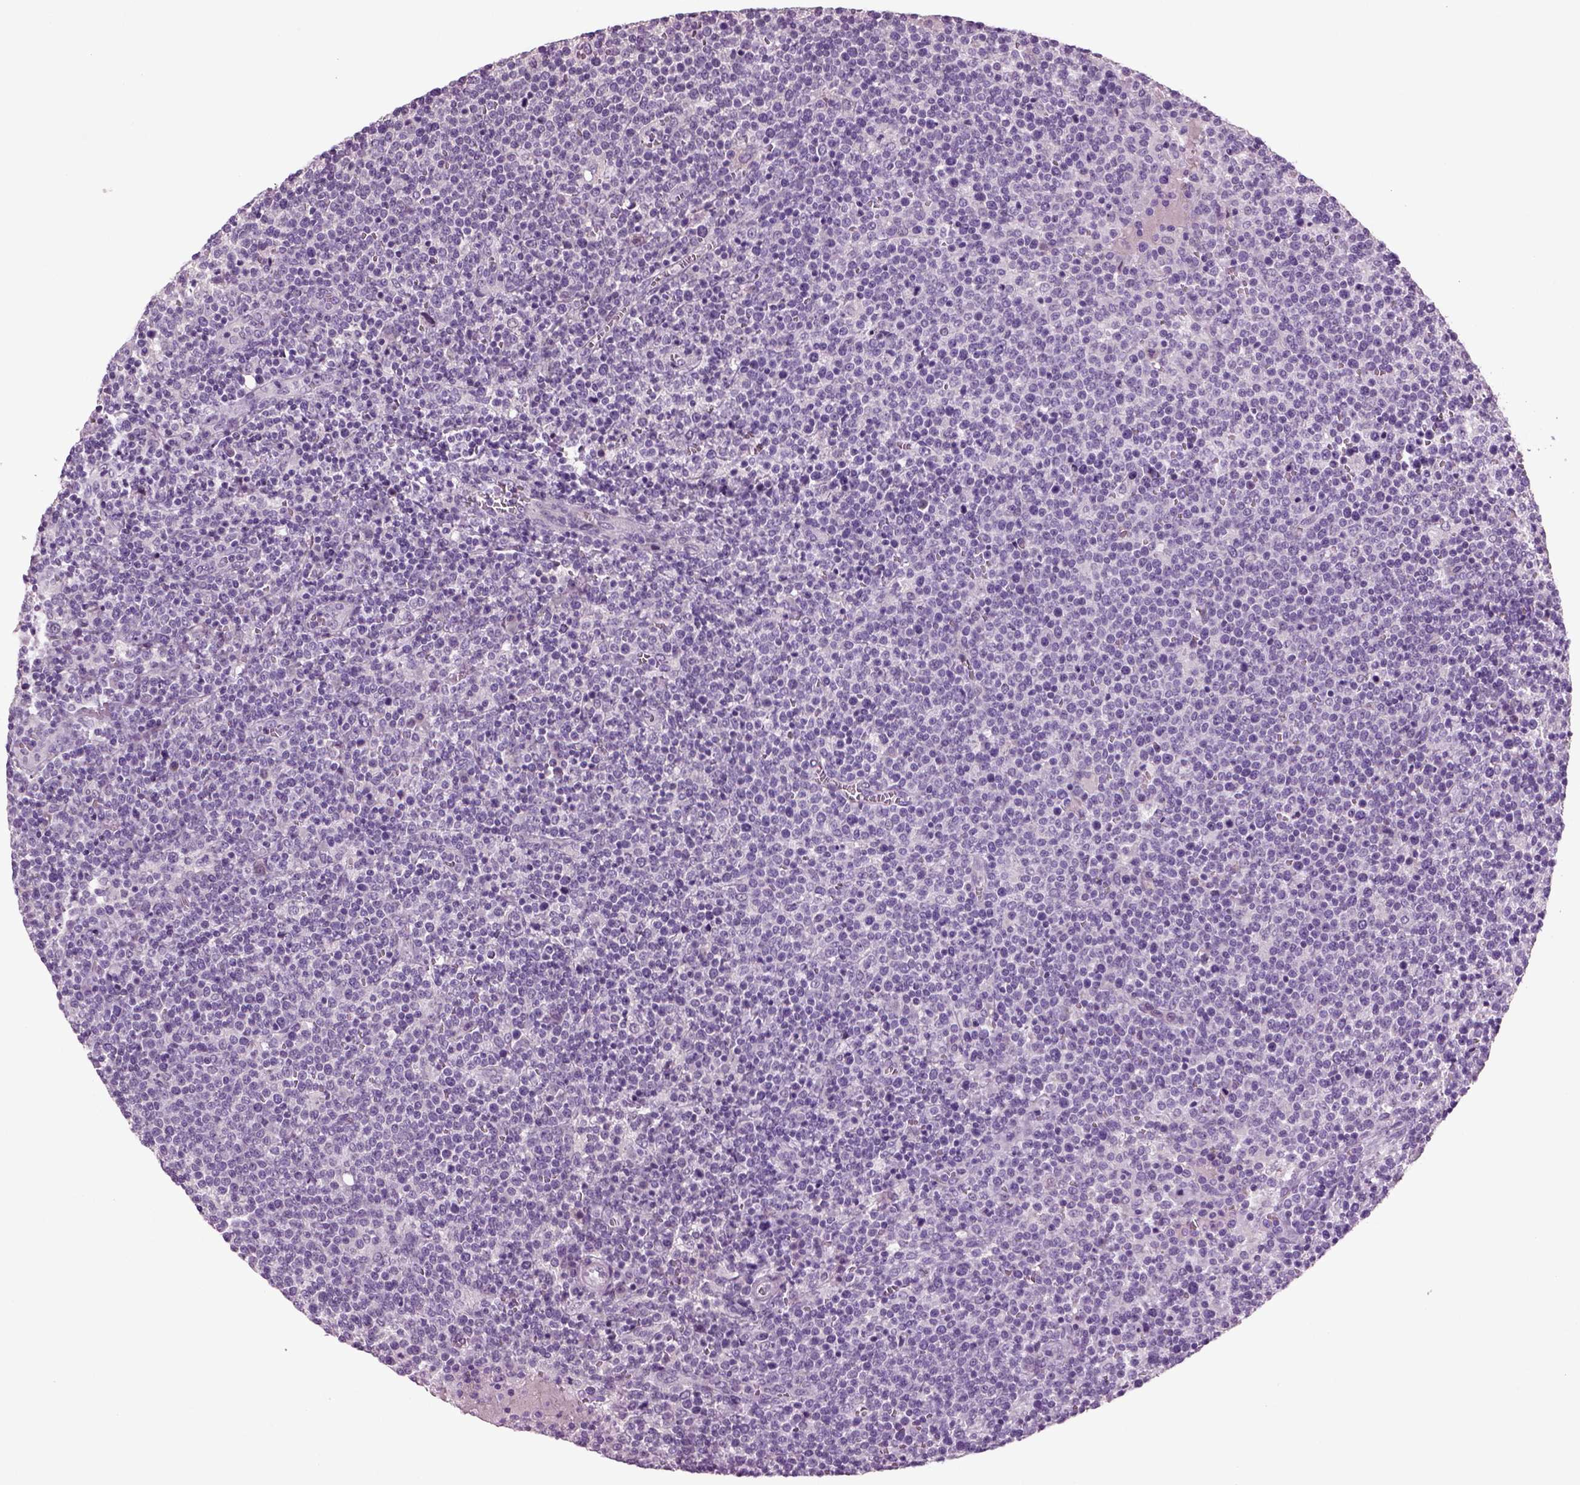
{"staining": {"intensity": "negative", "quantity": "none", "location": "none"}, "tissue": "lymphoma", "cell_type": "Tumor cells", "image_type": "cancer", "snomed": [{"axis": "morphology", "description": "Malignant lymphoma, non-Hodgkin's type, High grade"}, {"axis": "topography", "description": "Lymph node"}], "caption": "The histopathology image demonstrates no staining of tumor cells in malignant lymphoma, non-Hodgkin's type (high-grade). (DAB IHC, high magnification).", "gene": "COL9A2", "patient": {"sex": "male", "age": 61}}